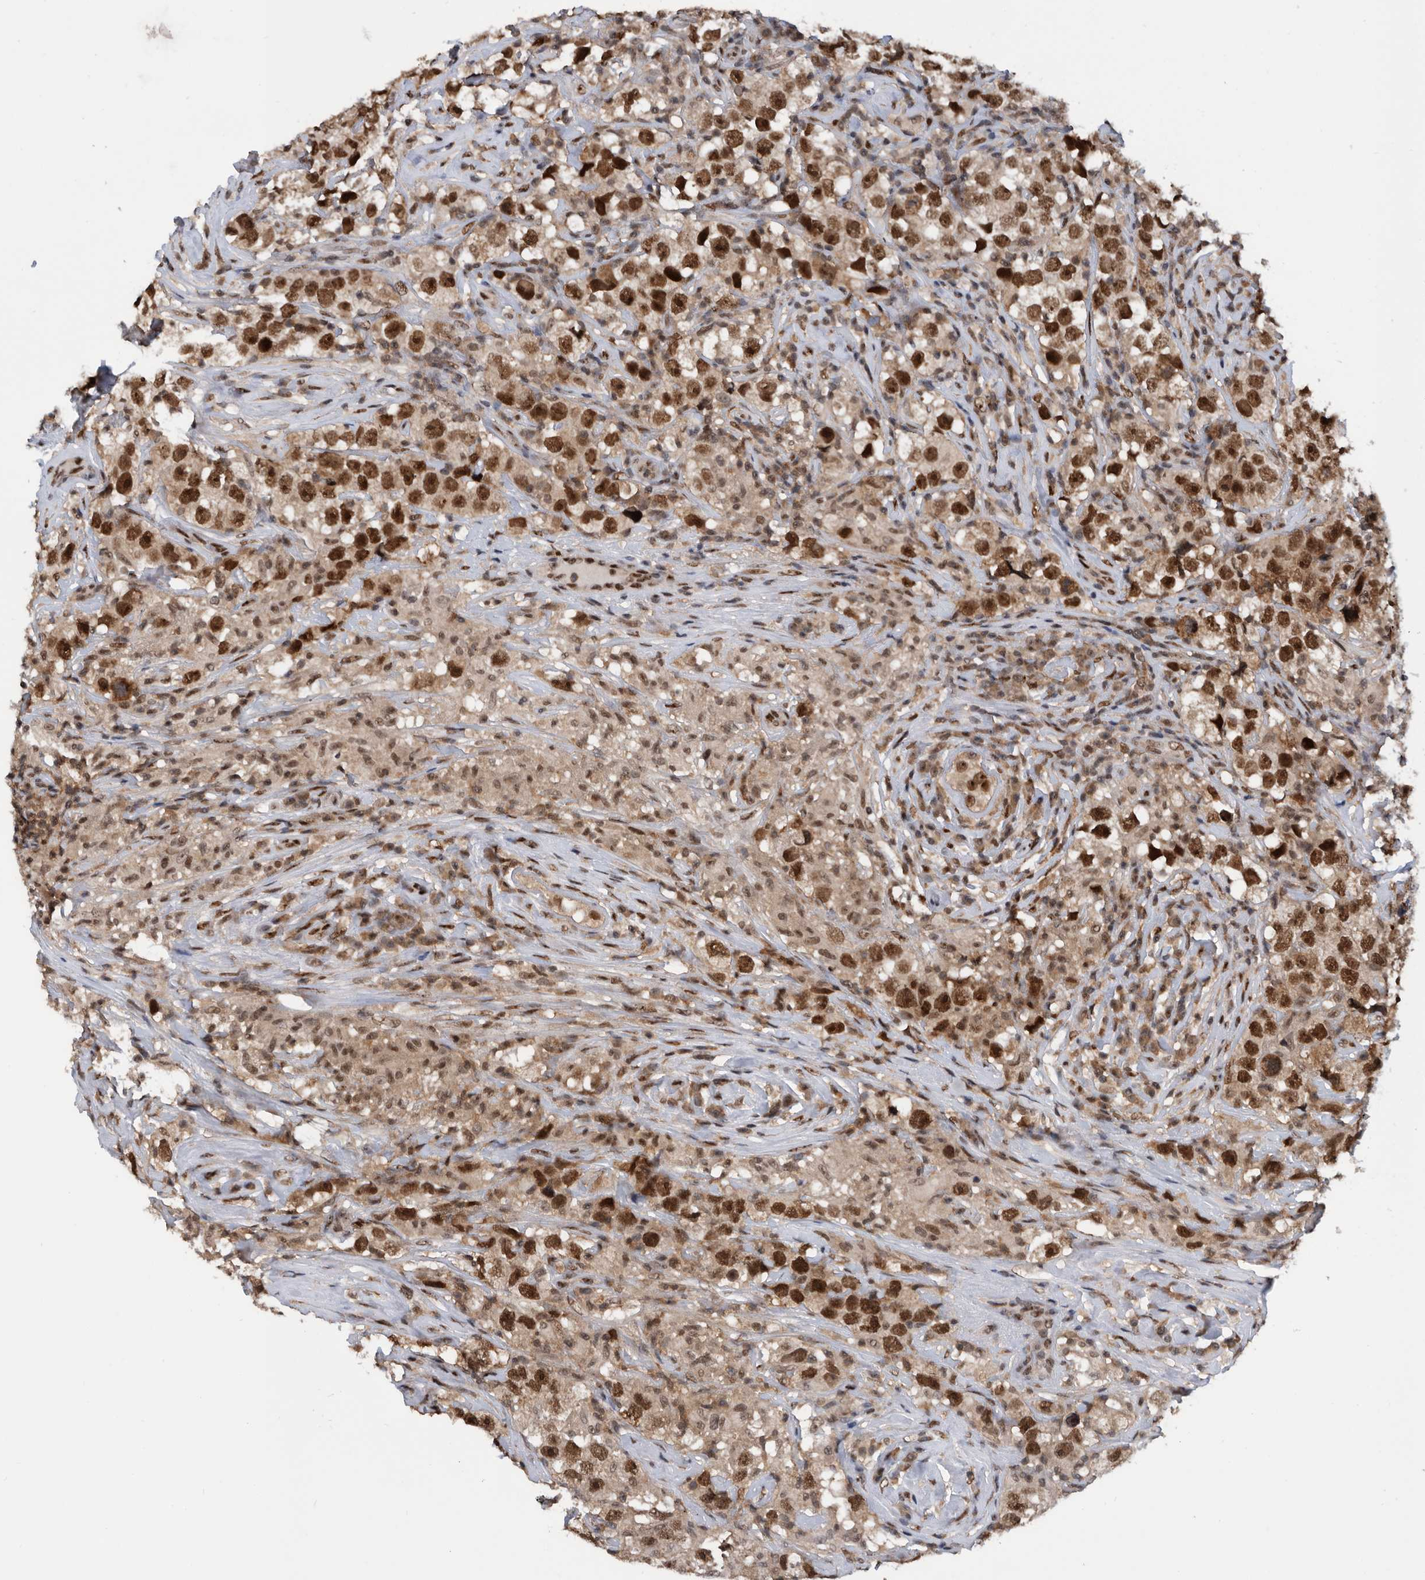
{"staining": {"intensity": "strong", "quantity": ">75%", "location": "cytoplasmic/membranous,nuclear"}, "tissue": "testis cancer", "cell_type": "Tumor cells", "image_type": "cancer", "snomed": [{"axis": "morphology", "description": "Seminoma, NOS"}, {"axis": "topography", "description": "Testis"}], "caption": "A micrograph showing strong cytoplasmic/membranous and nuclear positivity in approximately >75% of tumor cells in testis cancer, as visualized by brown immunohistochemical staining.", "gene": "ZNF260", "patient": {"sex": "male", "age": 49}}